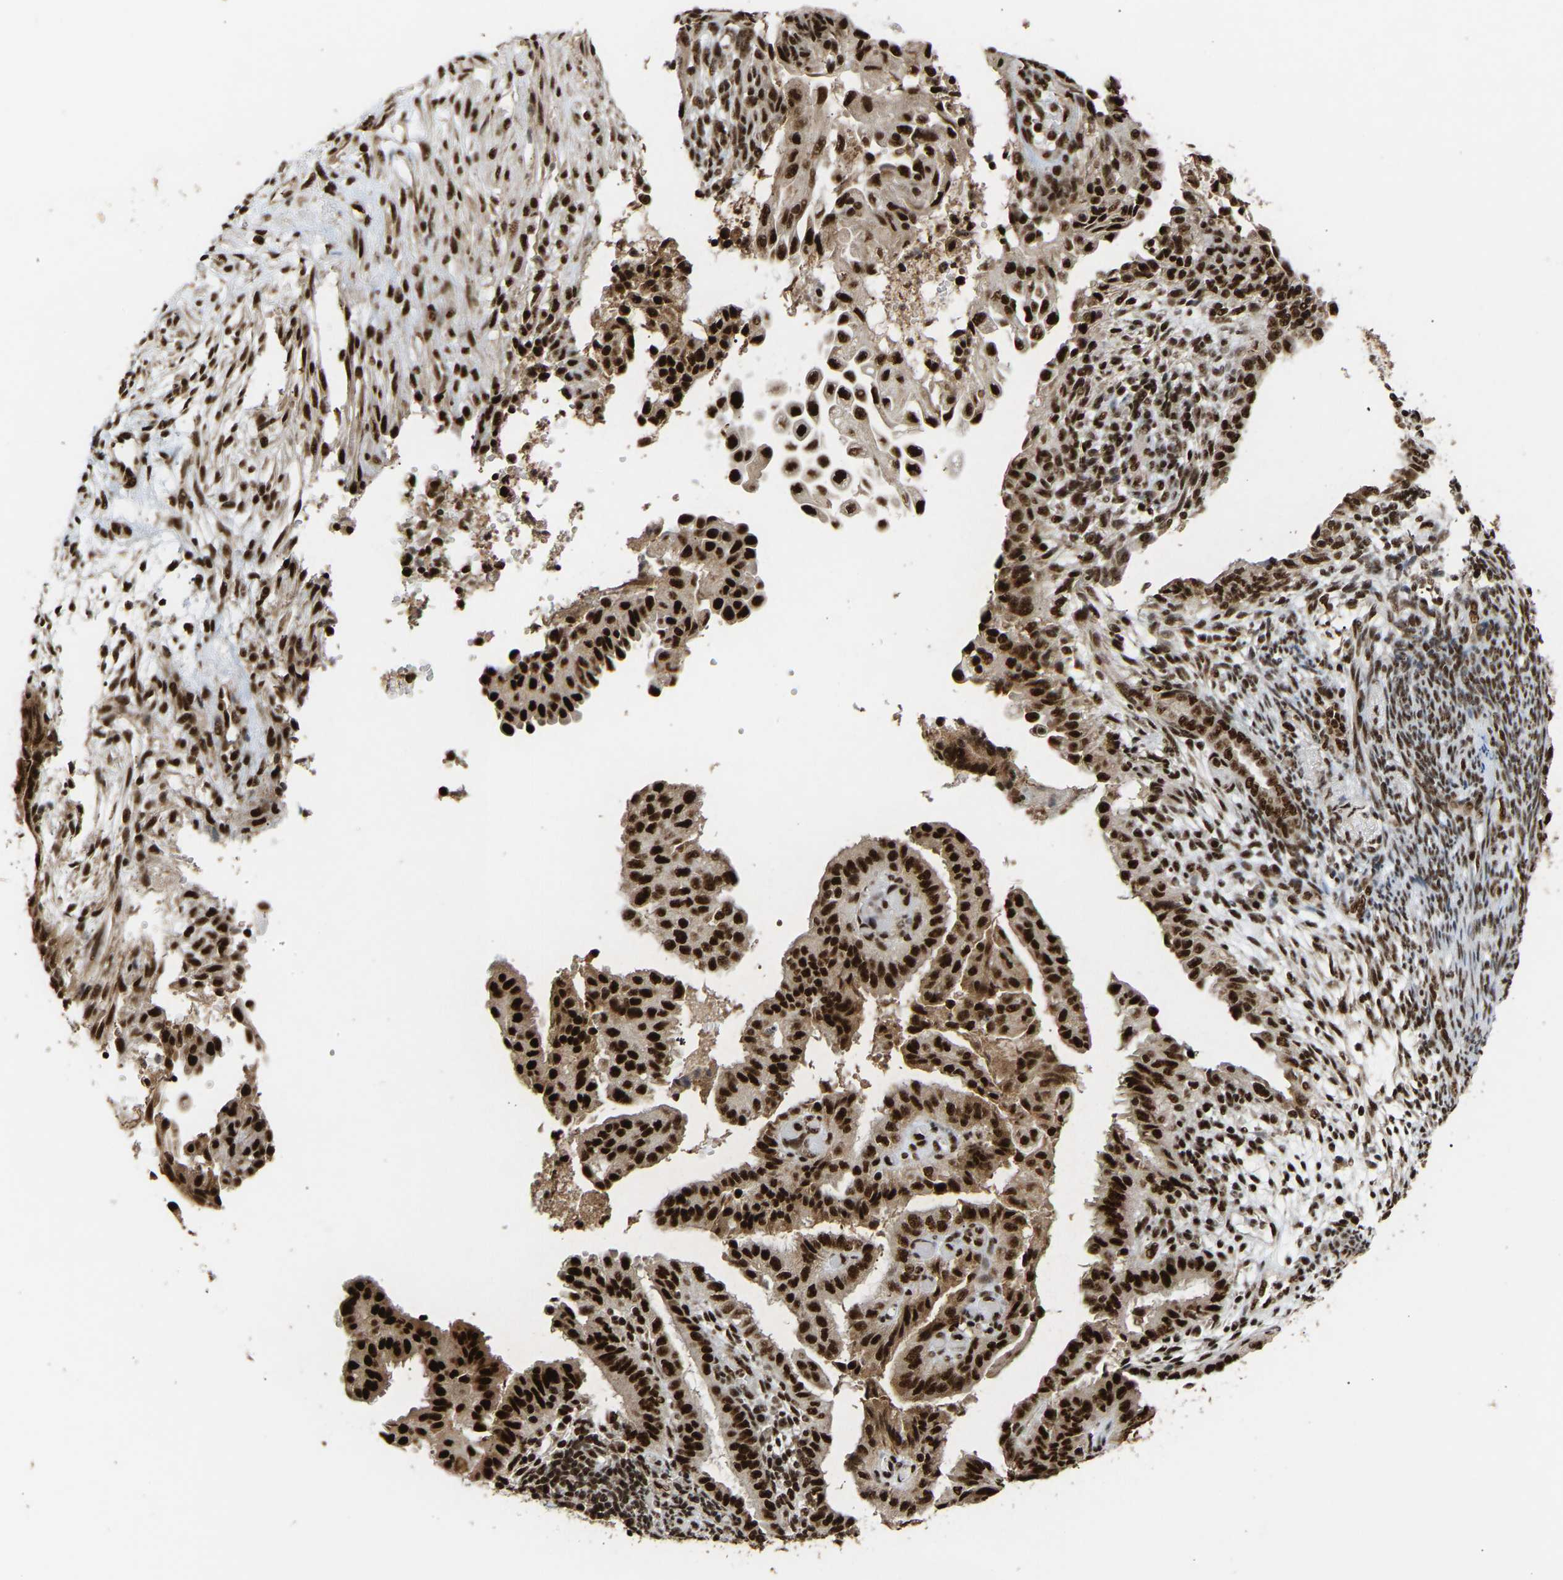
{"staining": {"intensity": "strong", "quantity": ">75%", "location": "nuclear"}, "tissue": "endometrial cancer", "cell_type": "Tumor cells", "image_type": "cancer", "snomed": [{"axis": "morphology", "description": "Adenocarcinoma, NOS"}, {"axis": "topography", "description": "Endometrium"}], "caption": "High-power microscopy captured an immunohistochemistry (IHC) histopathology image of adenocarcinoma (endometrial), revealing strong nuclear staining in approximately >75% of tumor cells.", "gene": "ALYREF", "patient": {"sex": "female", "age": 58}}